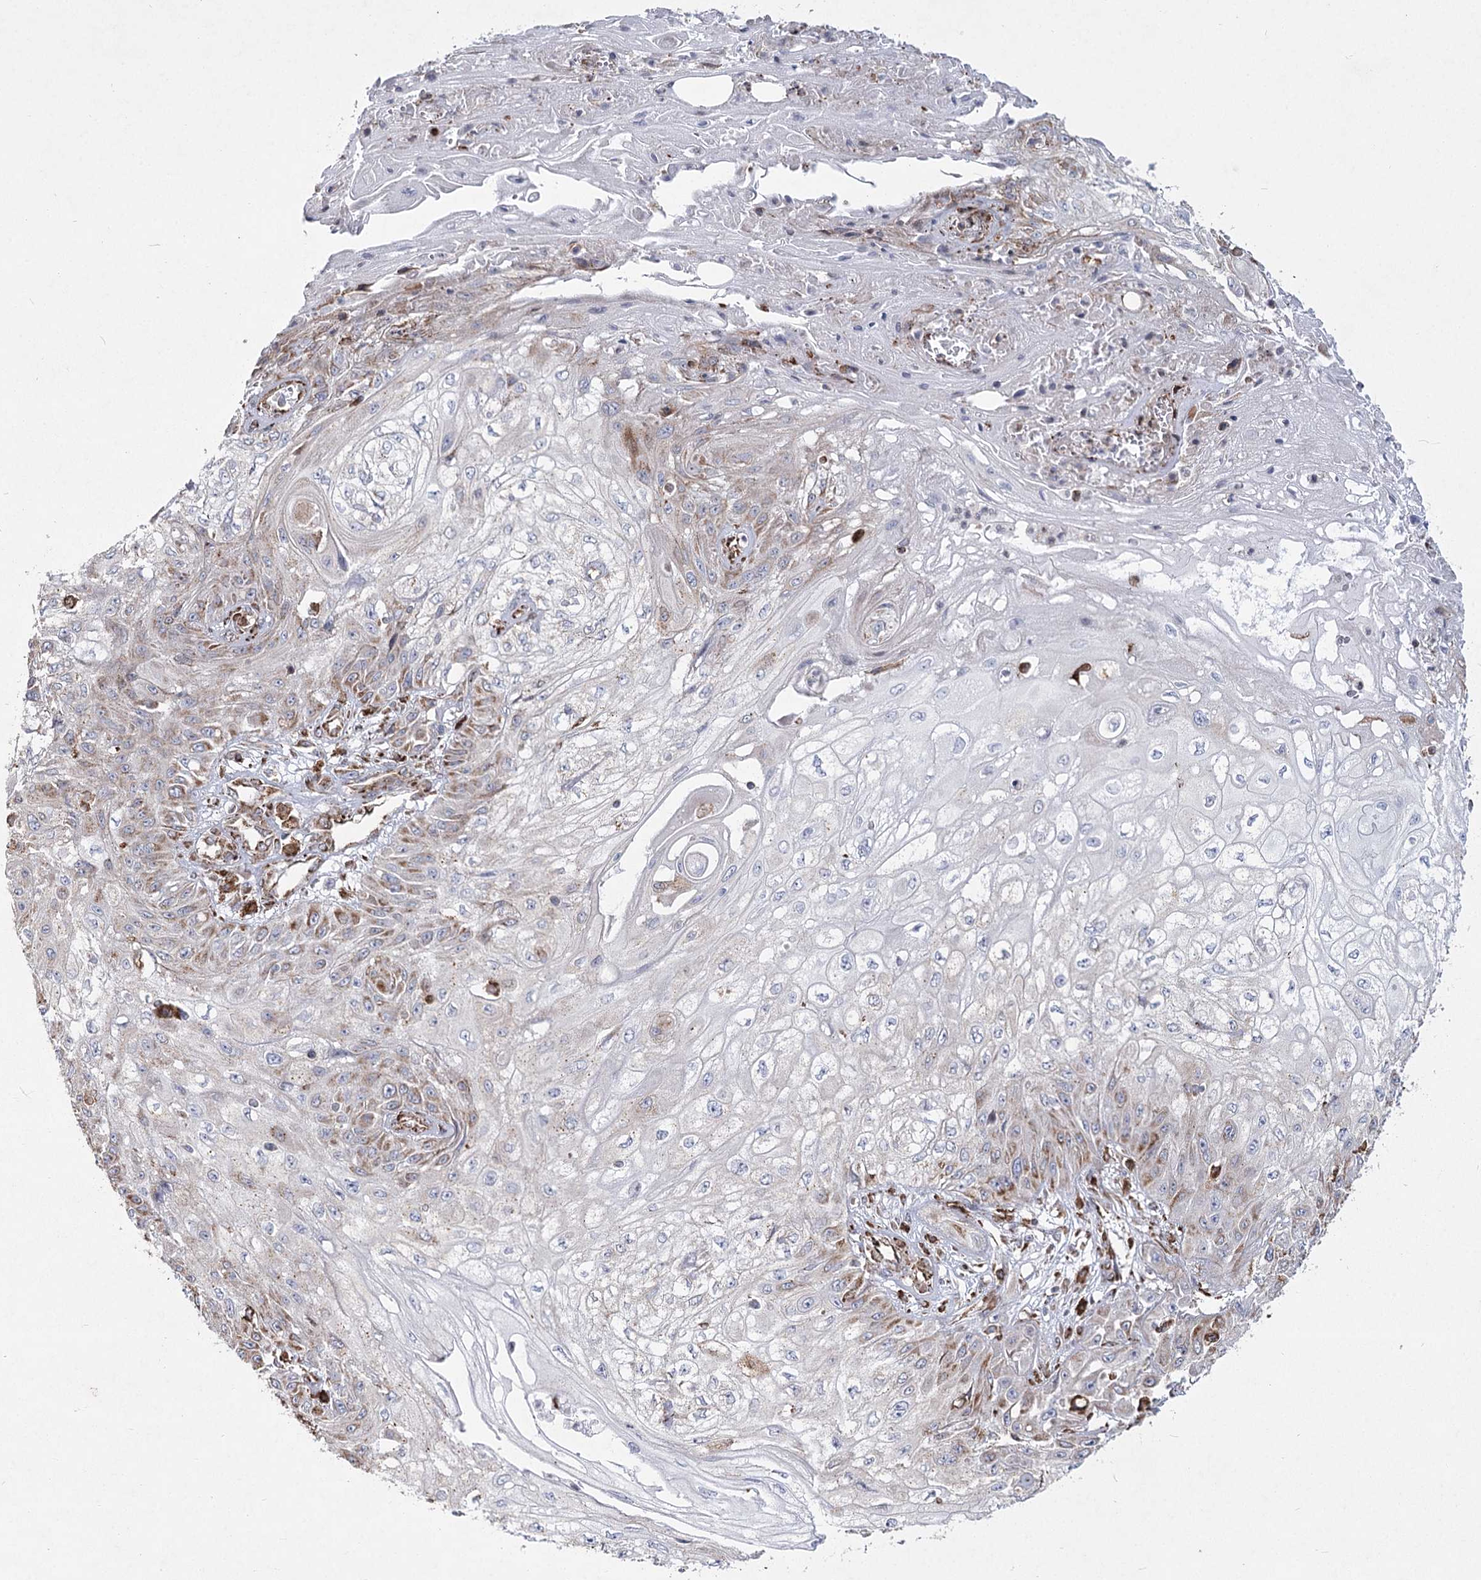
{"staining": {"intensity": "weak", "quantity": "<25%", "location": "cytoplasmic/membranous"}, "tissue": "skin cancer", "cell_type": "Tumor cells", "image_type": "cancer", "snomed": [{"axis": "morphology", "description": "Squamous cell carcinoma, NOS"}, {"axis": "morphology", "description": "Squamous cell carcinoma, metastatic, NOS"}, {"axis": "topography", "description": "Skin"}, {"axis": "topography", "description": "Lymph node"}], "caption": "Tumor cells are negative for protein expression in human skin metastatic squamous cell carcinoma. The staining is performed using DAB brown chromogen with nuclei counter-stained in using hematoxylin.", "gene": "NHLRC2", "patient": {"sex": "male", "age": 75}}